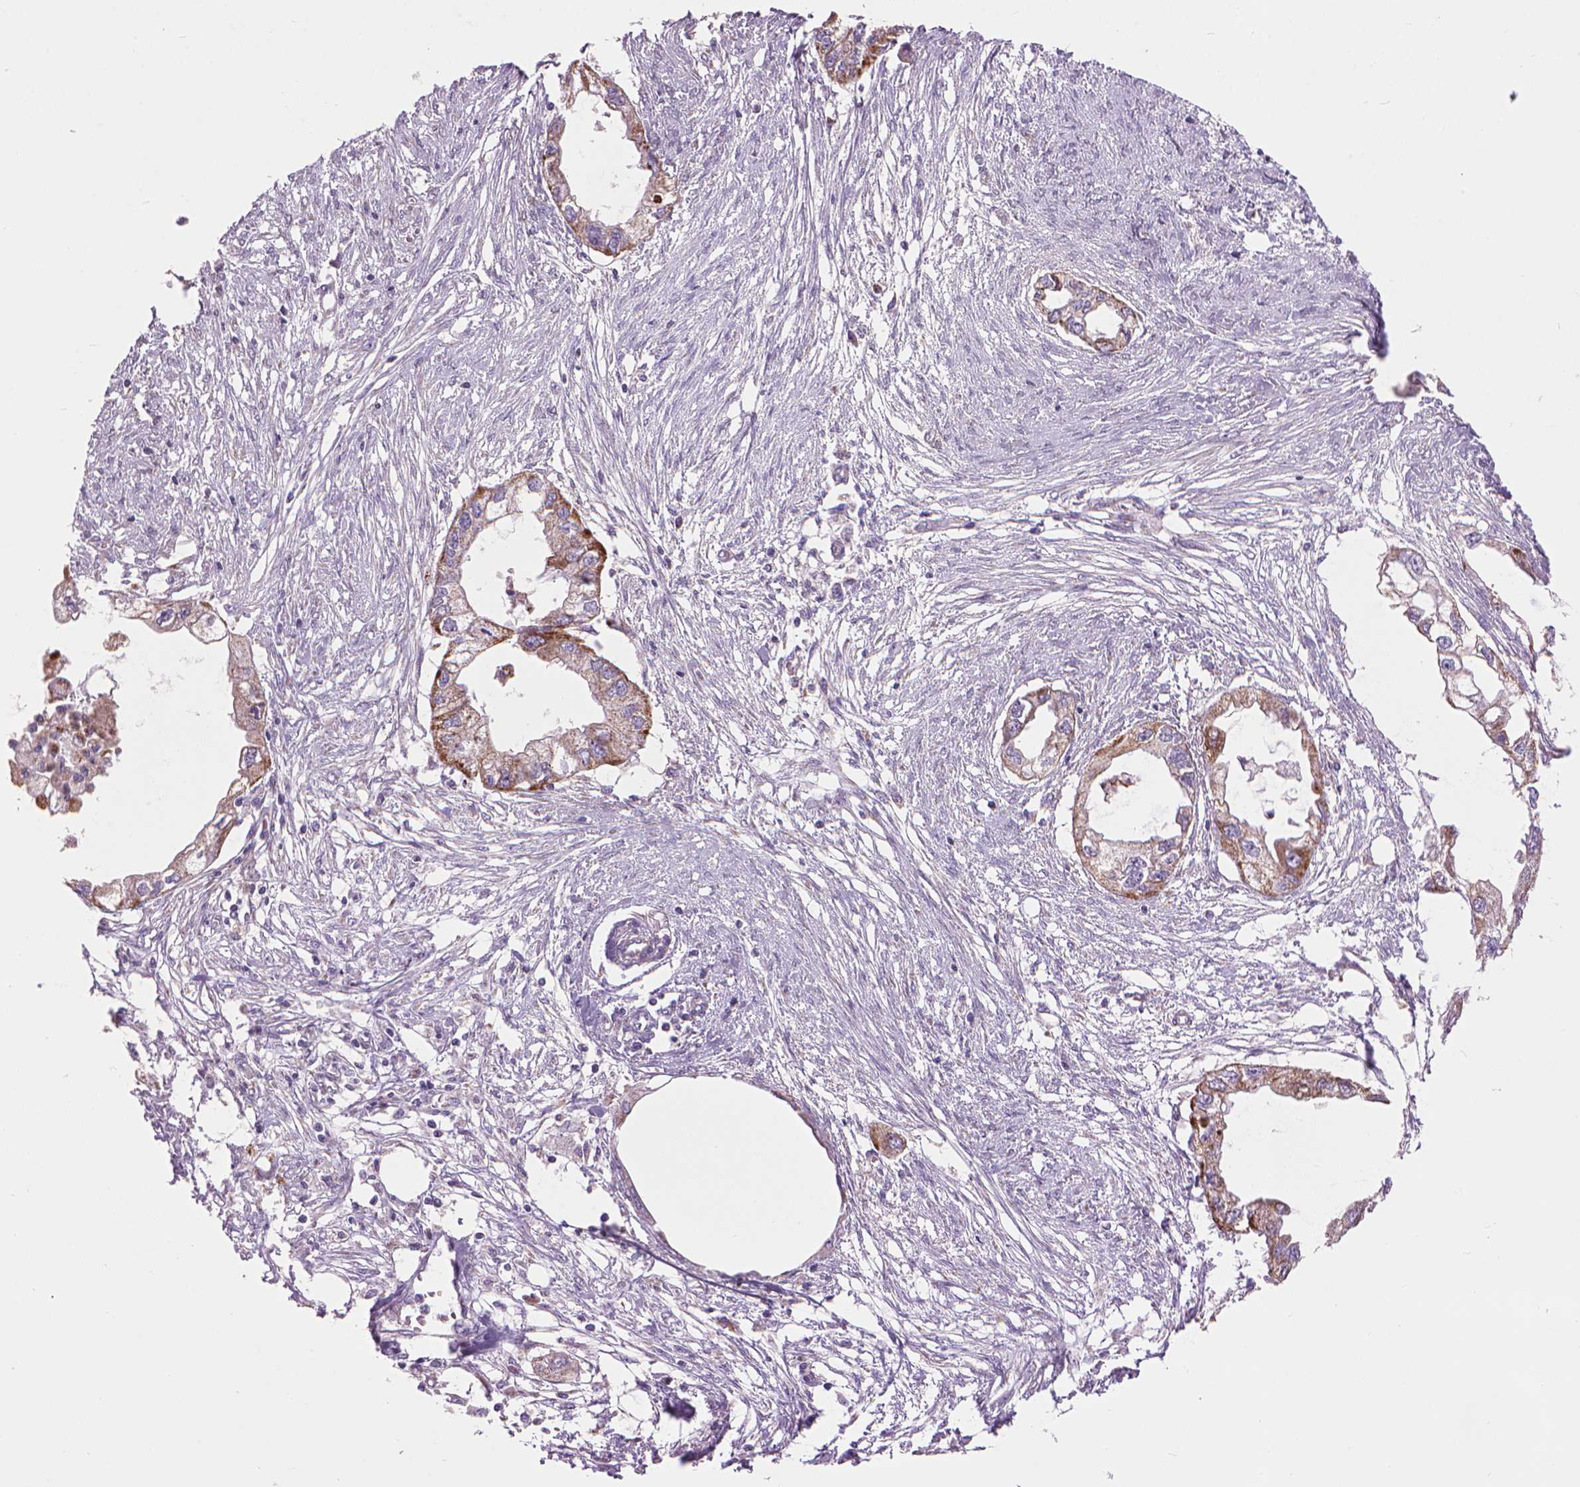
{"staining": {"intensity": "moderate", "quantity": ">75%", "location": "cytoplasmic/membranous"}, "tissue": "endometrial cancer", "cell_type": "Tumor cells", "image_type": "cancer", "snomed": [{"axis": "morphology", "description": "Adenocarcinoma, NOS"}, {"axis": "morphology", "description": "Adenocarcinoma, metastatic, NOS"}, {"axis": "topography", "description": "Adipose tissue"}, {"axis": "topography", "description": "Endometrium"}], "caption": "A photomicrograph of endometrial cancer (adenocarcinoma) stained for a protein demonstrates moderate cytoplasmic/membranous brown staining in tumor cells. The protein of interest is shown in brown color, while the nuclei are stained blue.", "gene": "VDAC1", "patient": {"sex": "female", "age": 67}}